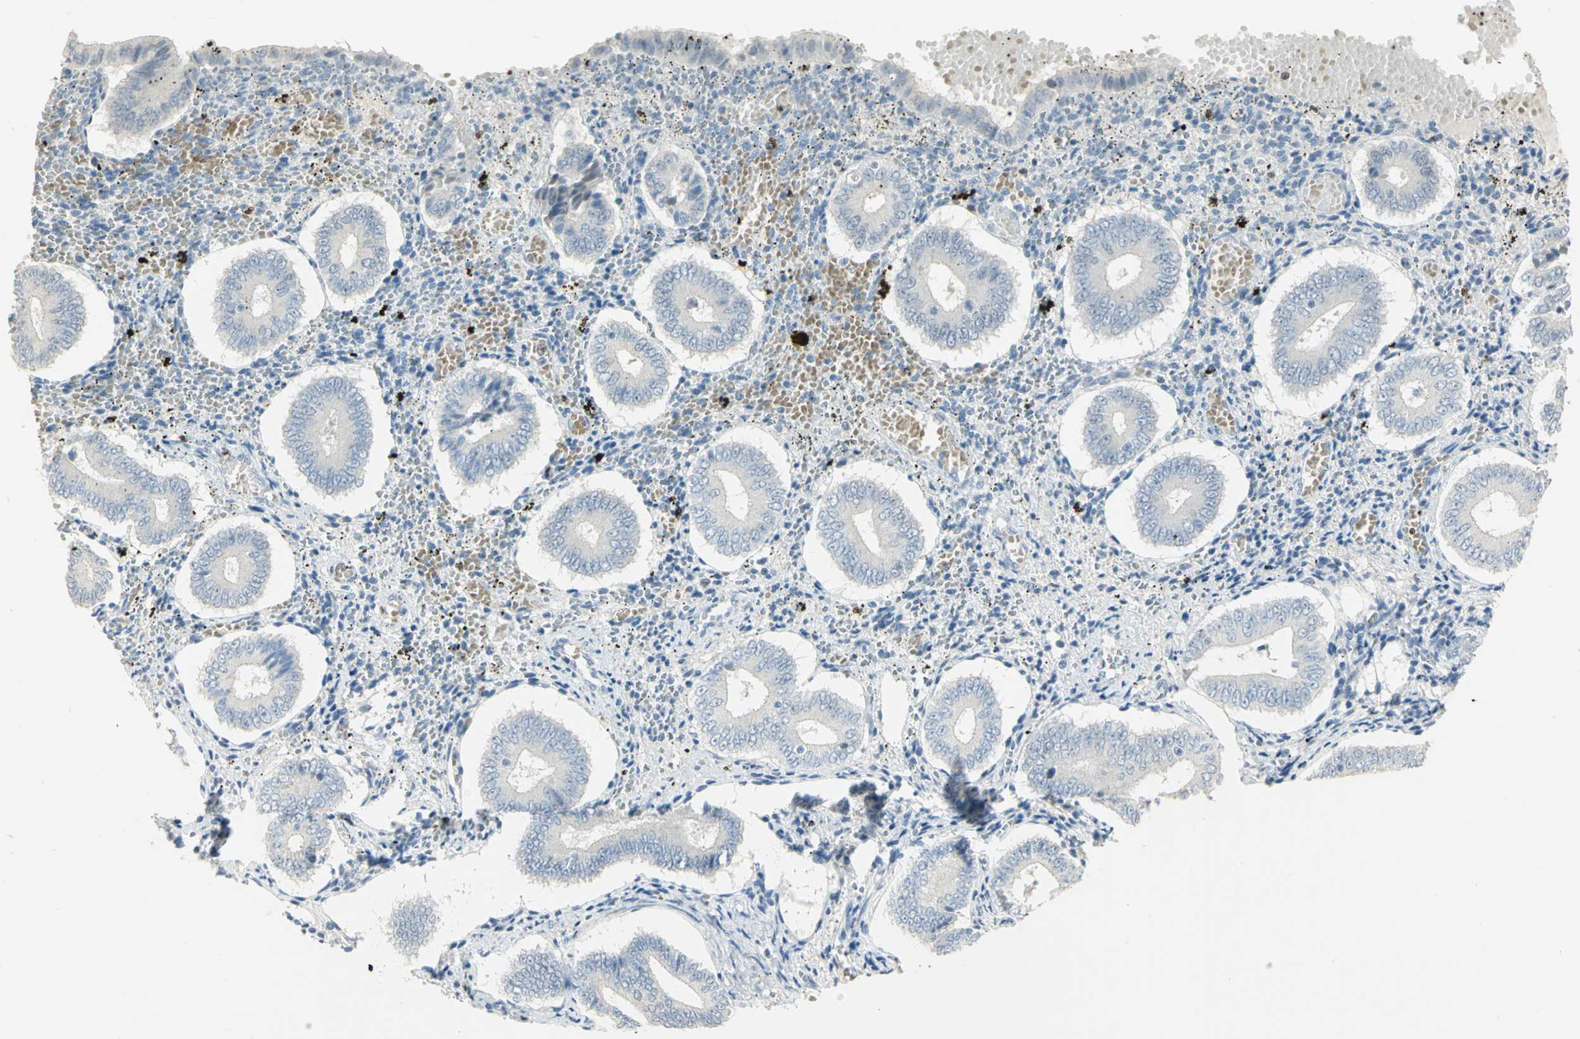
{"staining": {"intensity": "negative", "quantity": "none", "location": "none"}, "tissue": "endometrium", "cell_type": "Cells in endometrial stroma", "image_type": "normal", "snomed": [{"axis": "morphology", "description": "Normal tissue, NOS"}, {"axis": "topography", "description": "Endometrium"}], "caption": "This is a image of immunohistochemistry (IHC) staining of unremarkable endometrium, which shows no positivity in cells in endometrial stroma. The staining is performed using DAB brown chromogen with nuclei counter-stained in using hematoxylin.", "gene": "BCL6", "patient": {"sex": "female", "age": 42}}